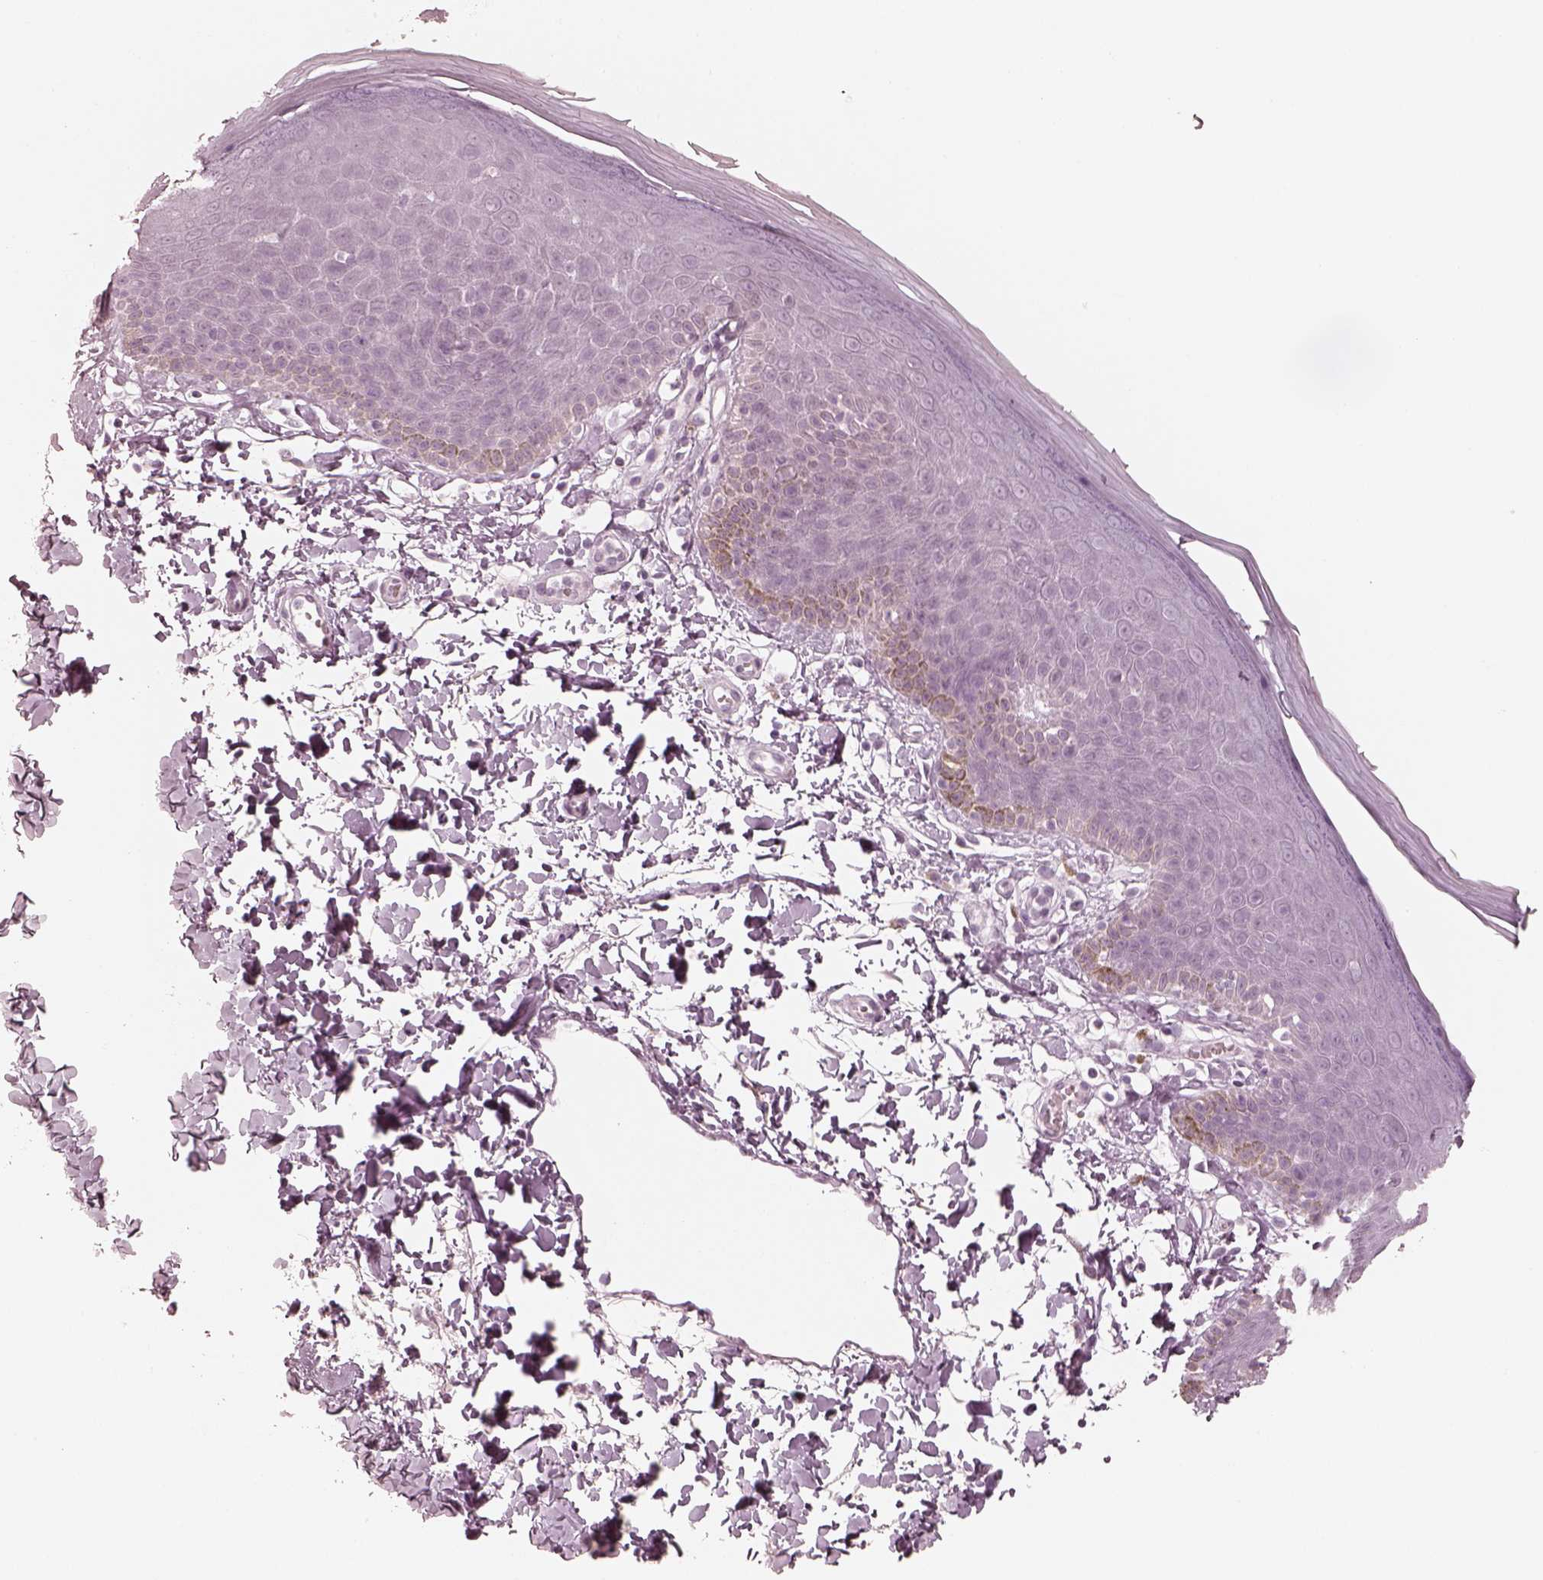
{"staining": {"intensity": "negative", "quantity": "none", "location": "none"}, "tissue": "skin", "cell_type": "Epidermal cells", "image_type": "normal", "snomed": [{"axis": "morphology", "description": "Normal tissue, NOS"}, {"axis": "topography", "description": "Anal"}], "caption": "DAB immunohistochemical staining of normal skin reveals no significant positivity in epidermal cells.", "gene": "CALR3", "patient": {"sex": "male", "age": 53}}